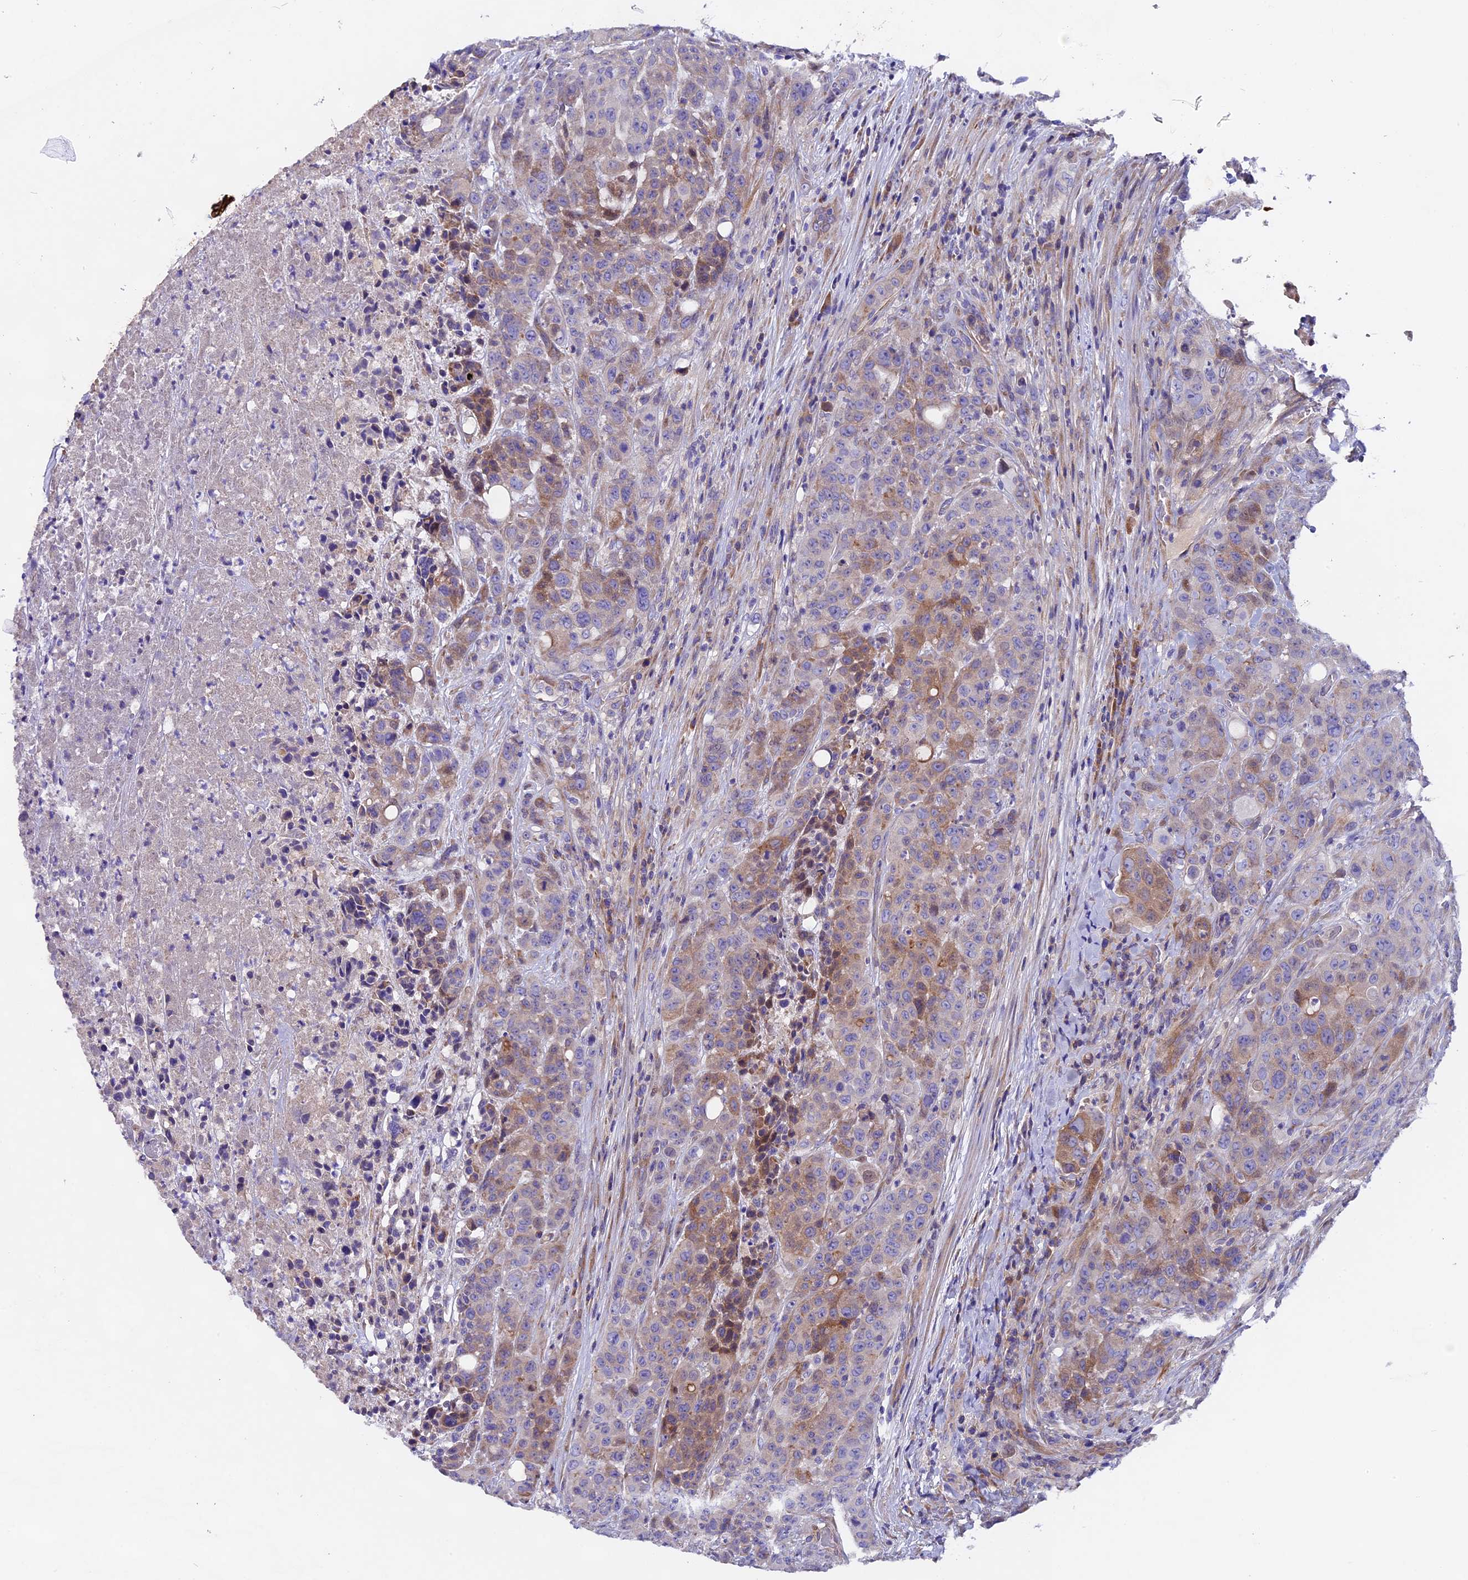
{"staining": {"intensity": "moderate", "quantity": "<25%", "location": "cytoplasmic/membranous"}, "tissue": "colorectal cancer", "cell_type": "Tumor cells", "image_type": "cancer", "snomed": [{"axis": "morphology", "description": "Adenocarcinoma, NOS"}, {"axis": "topography", "description": "Colon"}], "caption": "IHC micrograph of neoplastic tissue: human adenocarcinoma (colorectal) stained using IHC demonstrates low levels of moderate protein expression localized specifically in the cytoplasmic/membranous of tumor cells, appearing as a cytoplasmic/membranous brown color.", "gene": "PIGU", "patient": {"sex": "male", "age": 62}}